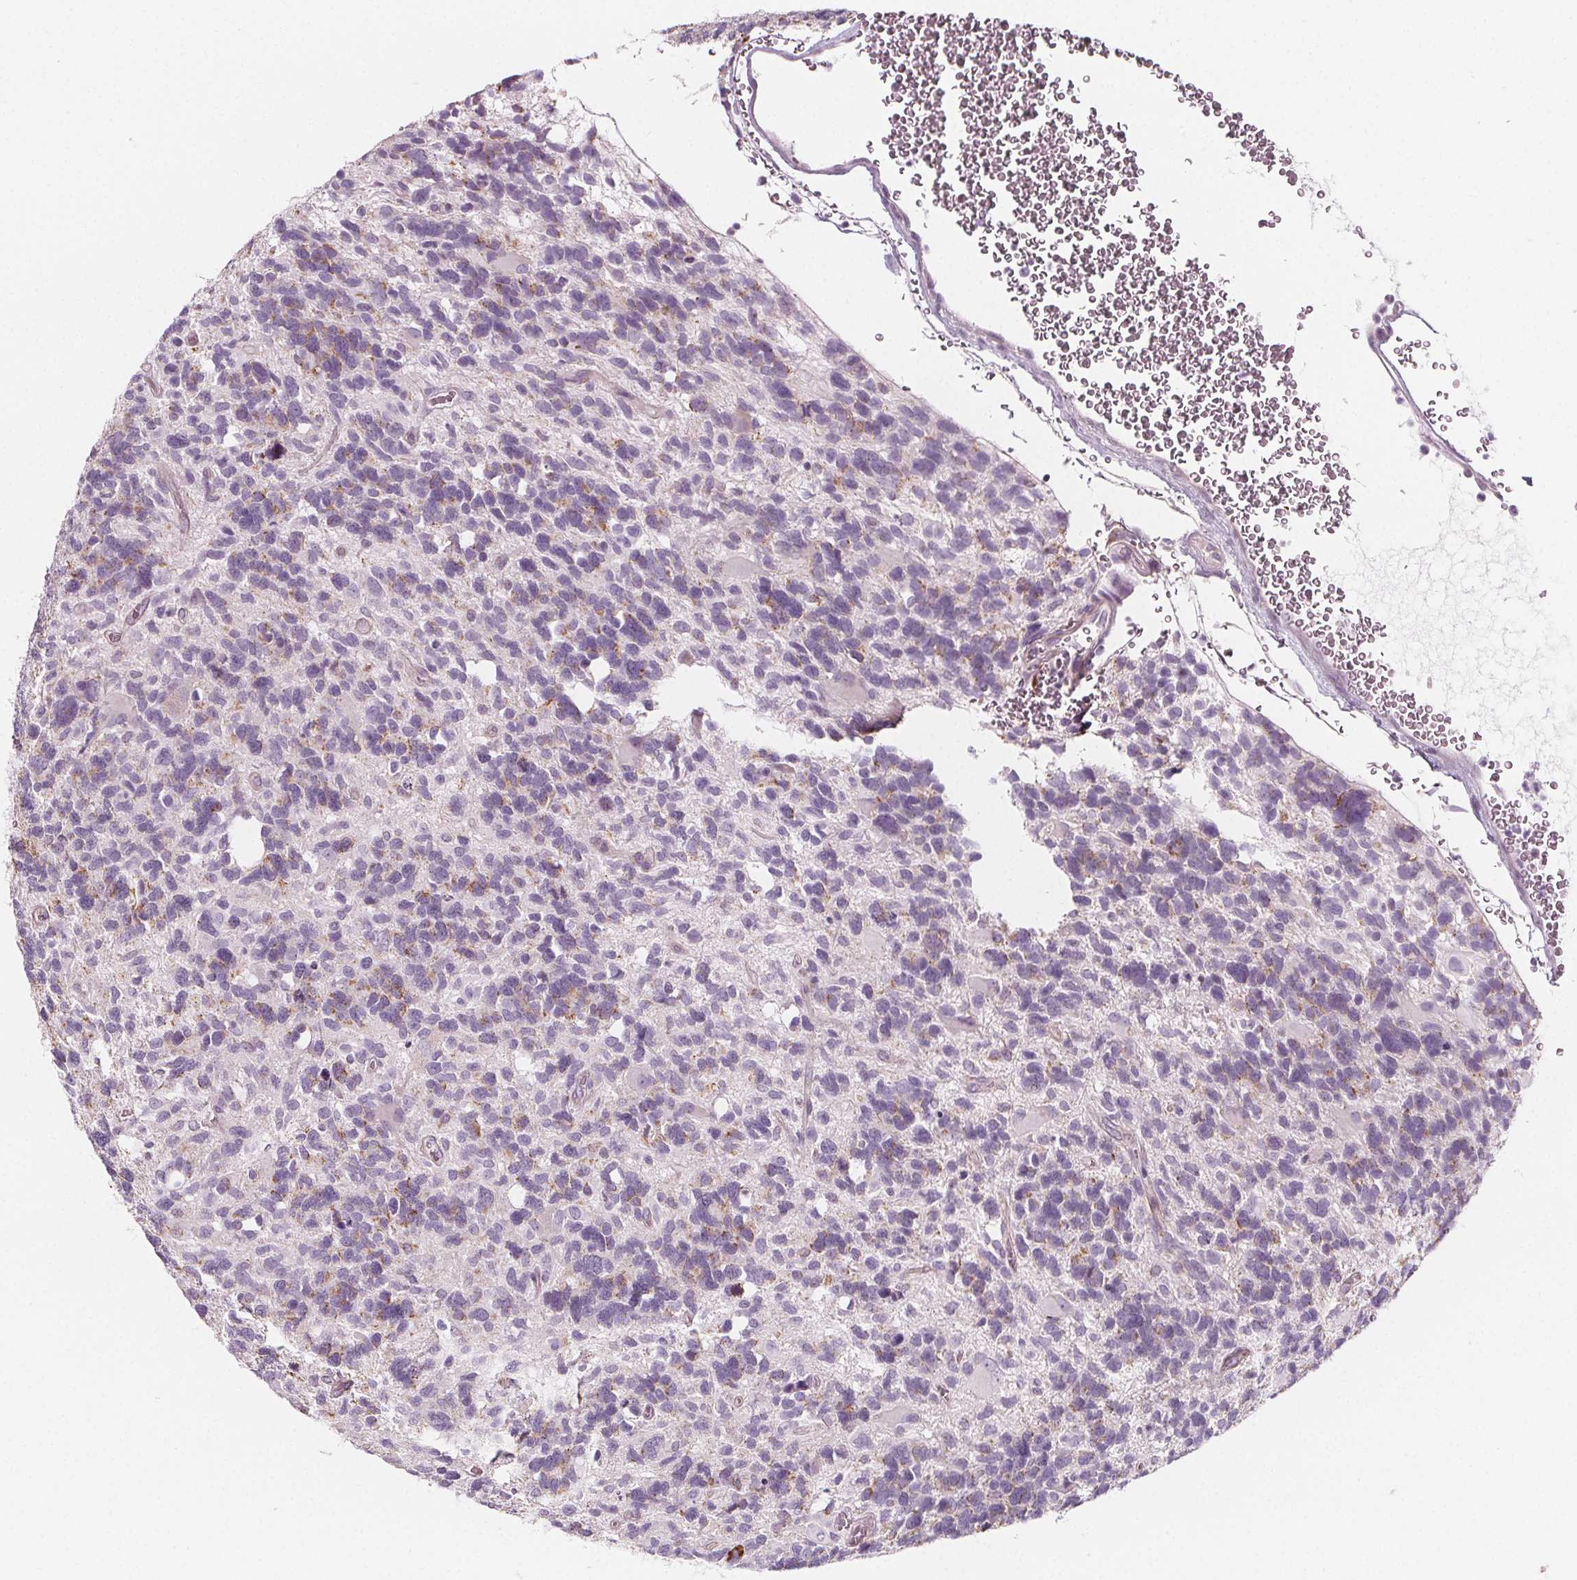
{"staining": {"intensity": "negative", "quantity": "none", "location": "none"}, "tissue": "glioma", "cell_type": "Tumor cells", "image_type": "cancer", "snomed": [{"axis": "morphology", "description": "Glioma, malignant, High grade"}, {"axis": "topography", "description": "Brain"}], "caption": "The photomicrograph shows no staining of tumor cells in glioma.", "gene": "IL17C", "patient": {"sex": "male", "age": 49}}